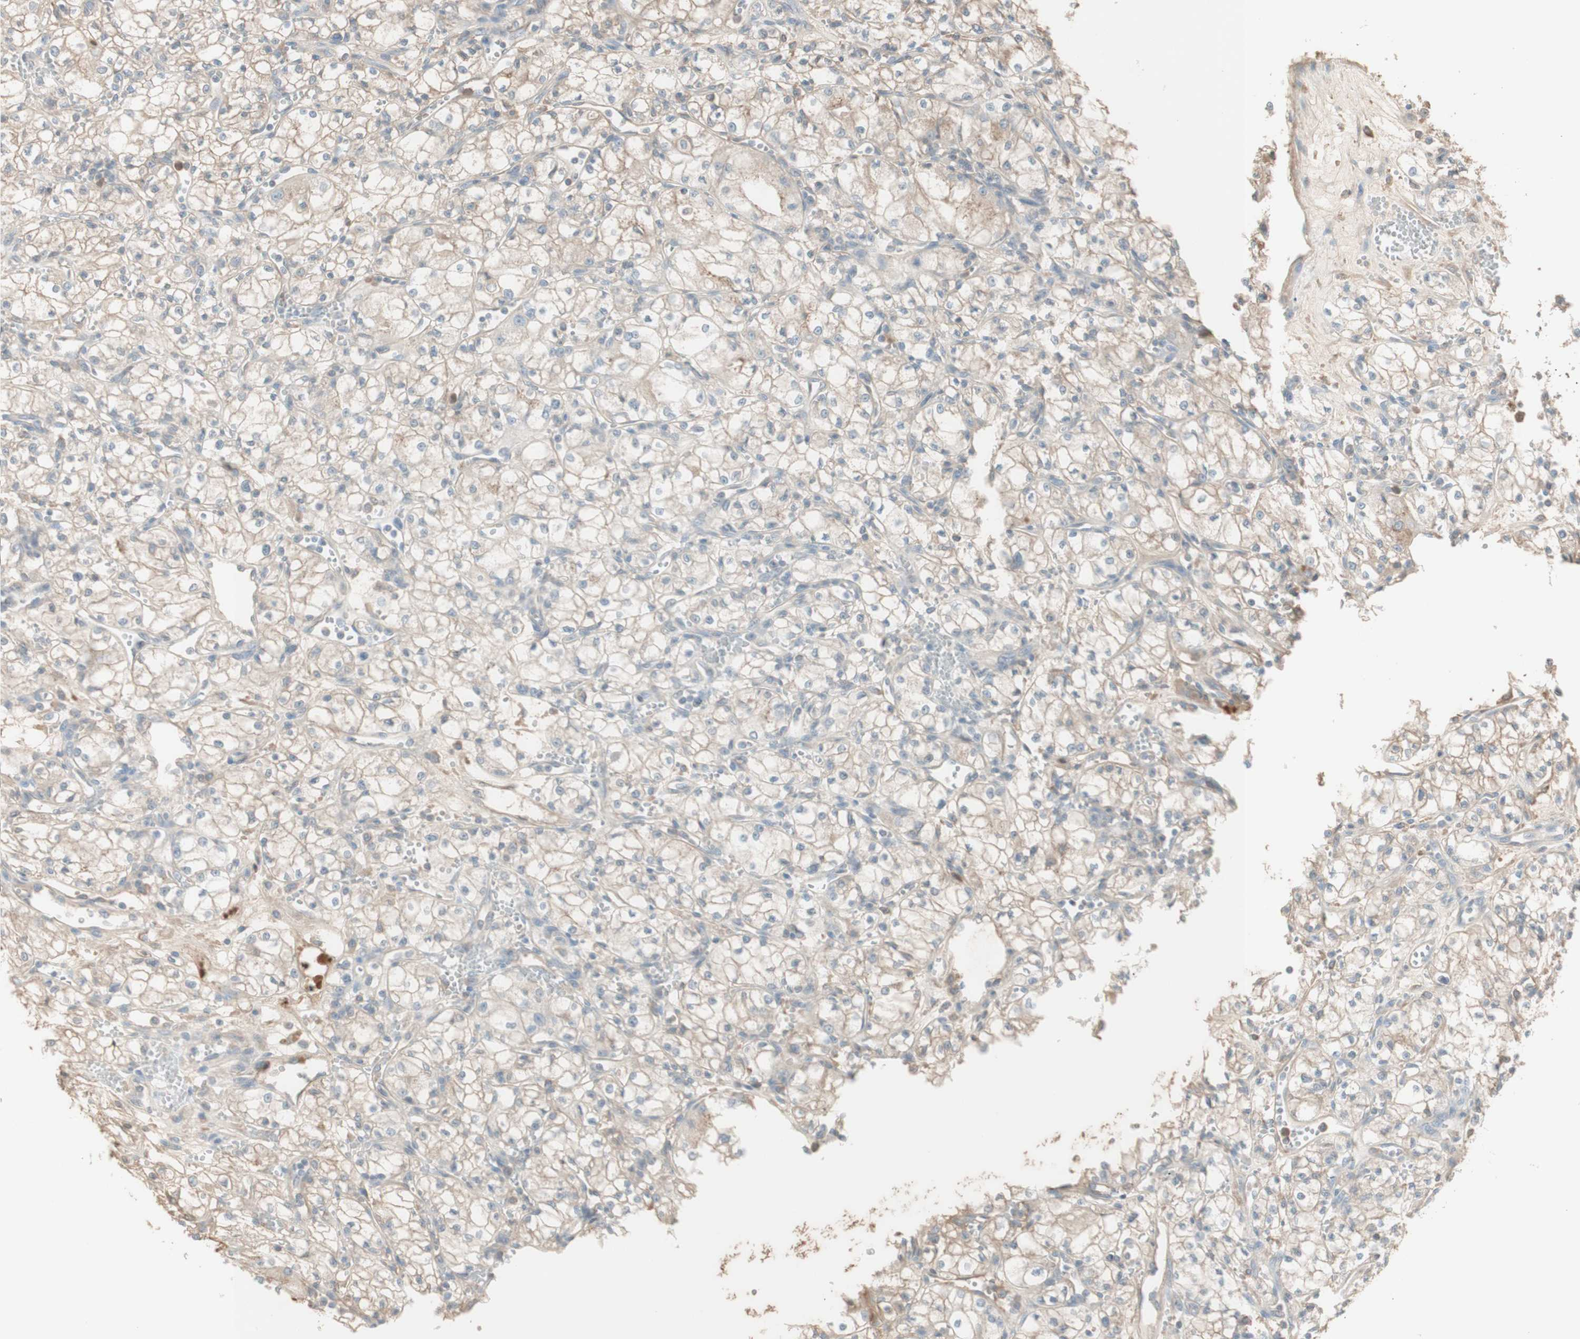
{"staining": {"intensity": "weak", "quantity": ">75%", "location": "cytoplasmic/membranous"}, "tissue": "renal cancer", "cell_type": "Tumor cells", "image_type": "cancer", "snomed": [{"axis": "morphology", "description": "Normal tissue, NOS"}, {"axis": "morphology", "description": "Adenocarcinoma, NOS"}, {"axis": "topography", "description": "Kidney"}], "caption": "Renal cancer (adenocarcinoma) stained with DAB (3,3'-diaminobenzidine) IHC demonstrates low levels of weak cytoplasmic/membranous staining in approximately >75% of tumor cells.", "gene": "IFNG", "patient": {"sex": "male", "age": 59}}